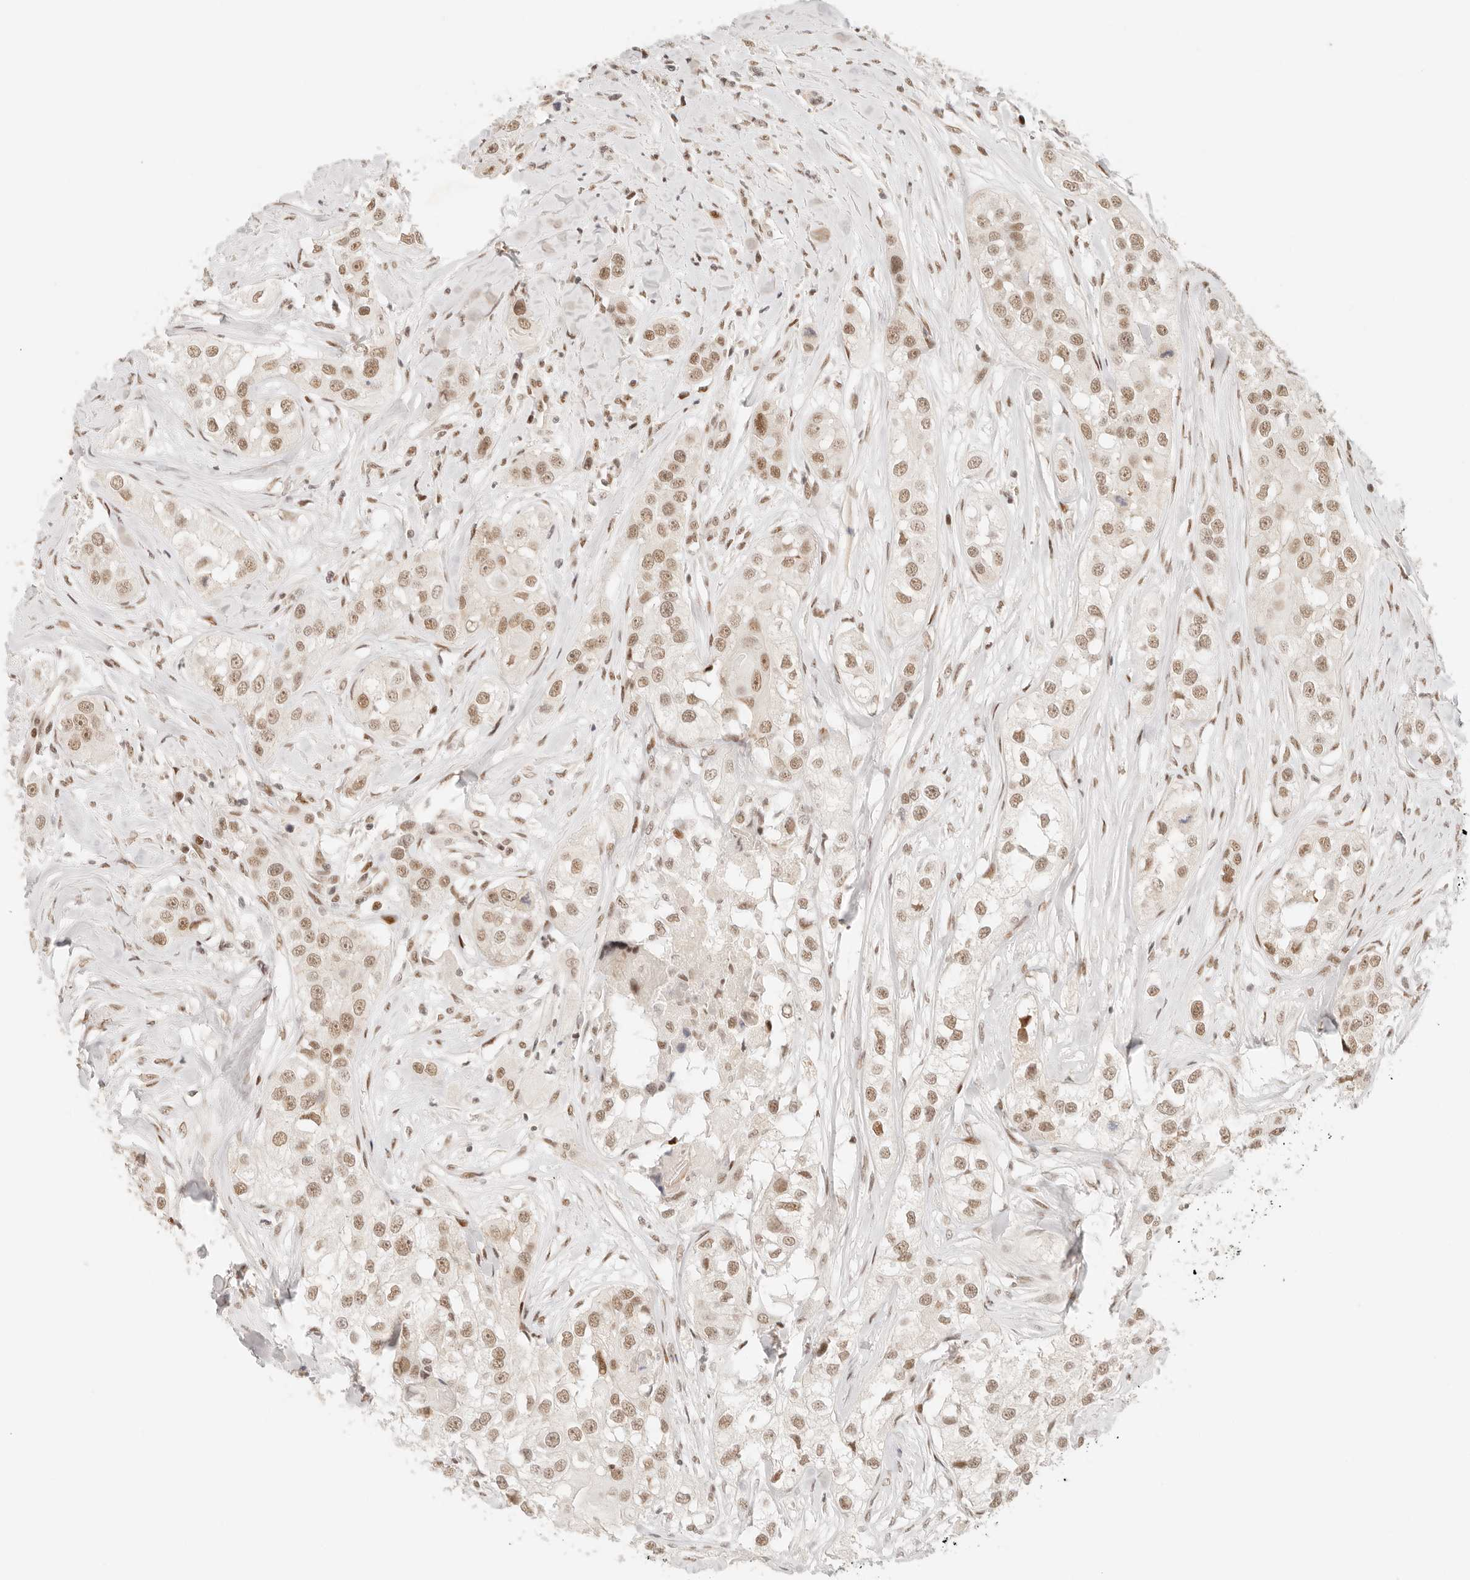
{"staining": {"intensity": "moderate", "quantity": ">75%", "location": "nuclear"}, "tissue": "head and neck cancer", "cell_type": "Tumor cells", "image_type": "cancer", "snomed": [{"axis": "morphology", "description": "Normal tissue, NOS"}, {"axis": "morphology", "description": "Squamous cell carcinoma, NOS"}, {"axis": "topography", "description": "Skeletal muscle"}, {"axis": "topography", "description": "Head-Neck"}], "caption": "Moderate nuclear staining for a protein is seen in approximately >75% of tumor cells of squamous cell carcinoma (head and neck) using IHC.", "gene": "HOXC5", "patient": {"sex": "male", "age": 51}}